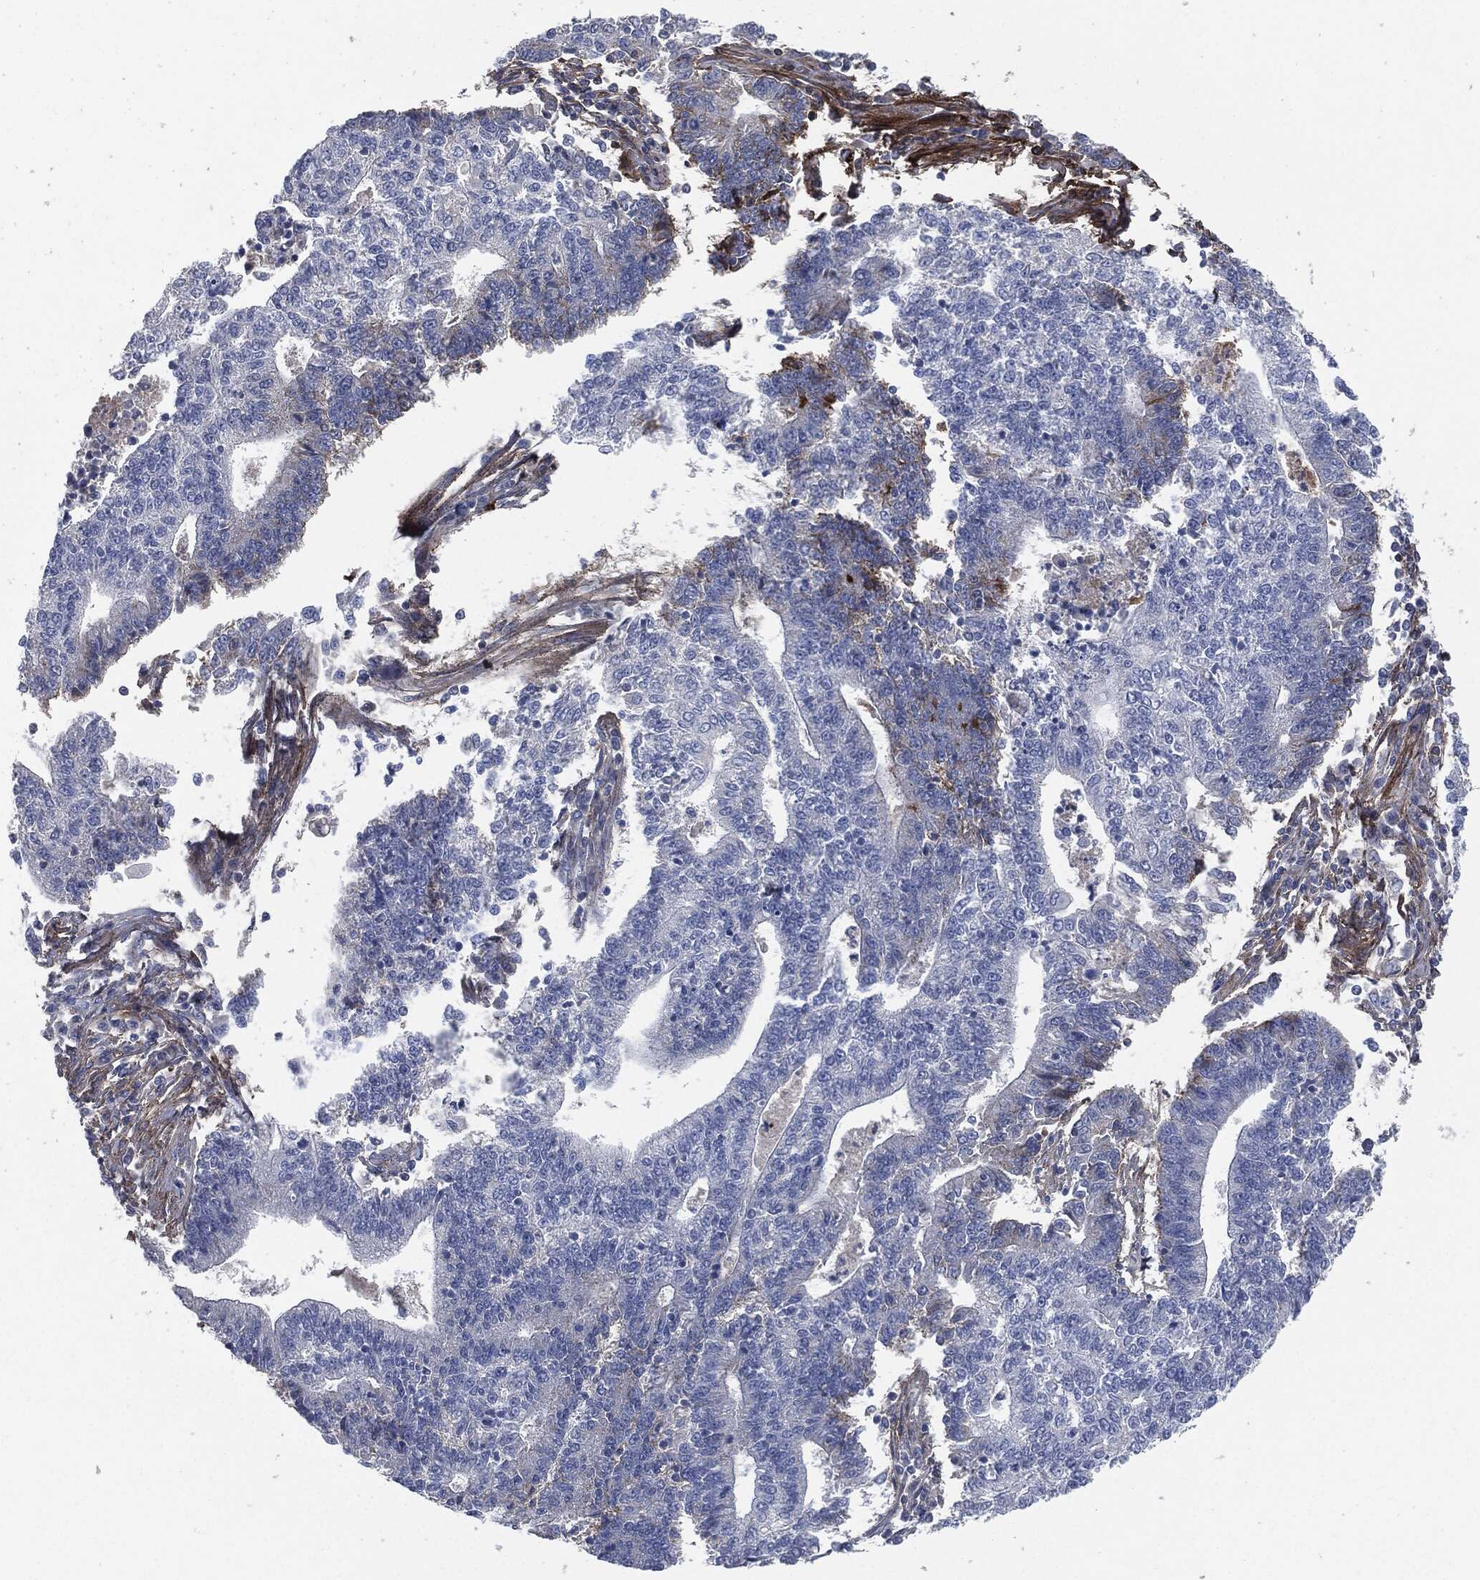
{"staining": {"intensity": "negative", "quantity": "none", "location": "none"}, "tissue": "endometrial cancer", "cell_type": "Tumor cells", "image_type": "cancer", "snomed": [{"axis": "morphology", "description": "Adenocarcinoma, NOS"}, {"axis": "topography", "description": "Uterus"}, {"axis": "topography", "description": "Endometrium"}], "caption": "Tumor cells show no significant protein positivity in endometrial adenocarcinoma.", "gene": "APOB", "patient": {"sex": "female", "age": 54}}